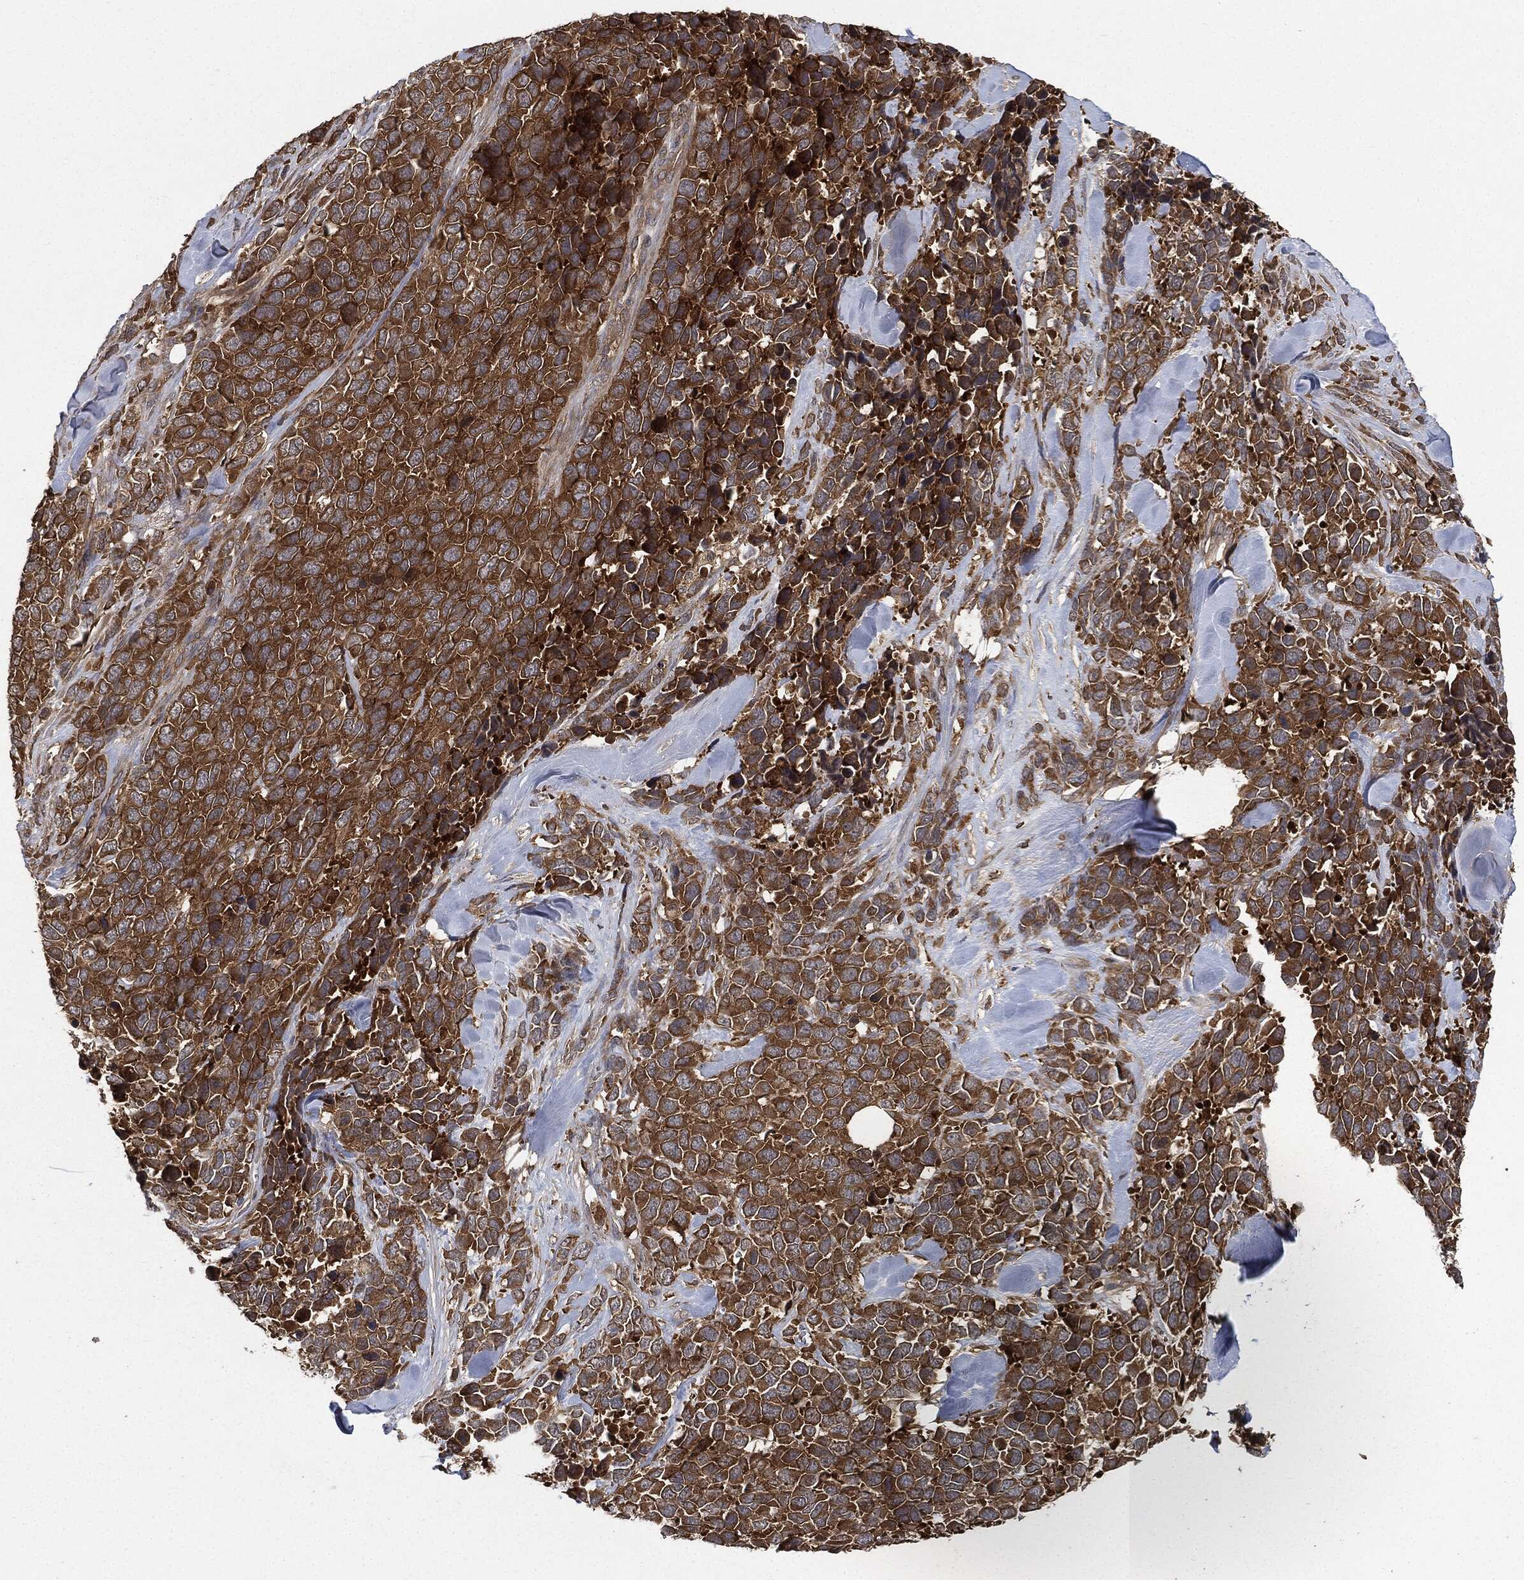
{"staining": {"intensity": "strong", "quantity": ">75%", "location": "cytoplasmic/membranous"}, "tissue": "melanoma", "cell_type": "Tumor cells", "image_type": "cancer", "snomed": [{"axis": "morphology", "description": "Malignant melanoma, Metastatic site"}, {"axis": "topography", "description": "Skin"}], "caption": "Immunohistochemistry (IHC) (DAB) staining of melanoma displays strong cytoplasmic/membranous protein positivity in approximately >75% of tumor cells. (DAB (3,3'-diaminobenzidine) = brown stain, brightfield microscopy at high magnification).", "gene": "BRAF", "patient": {"sex": "male", "age": 84}}